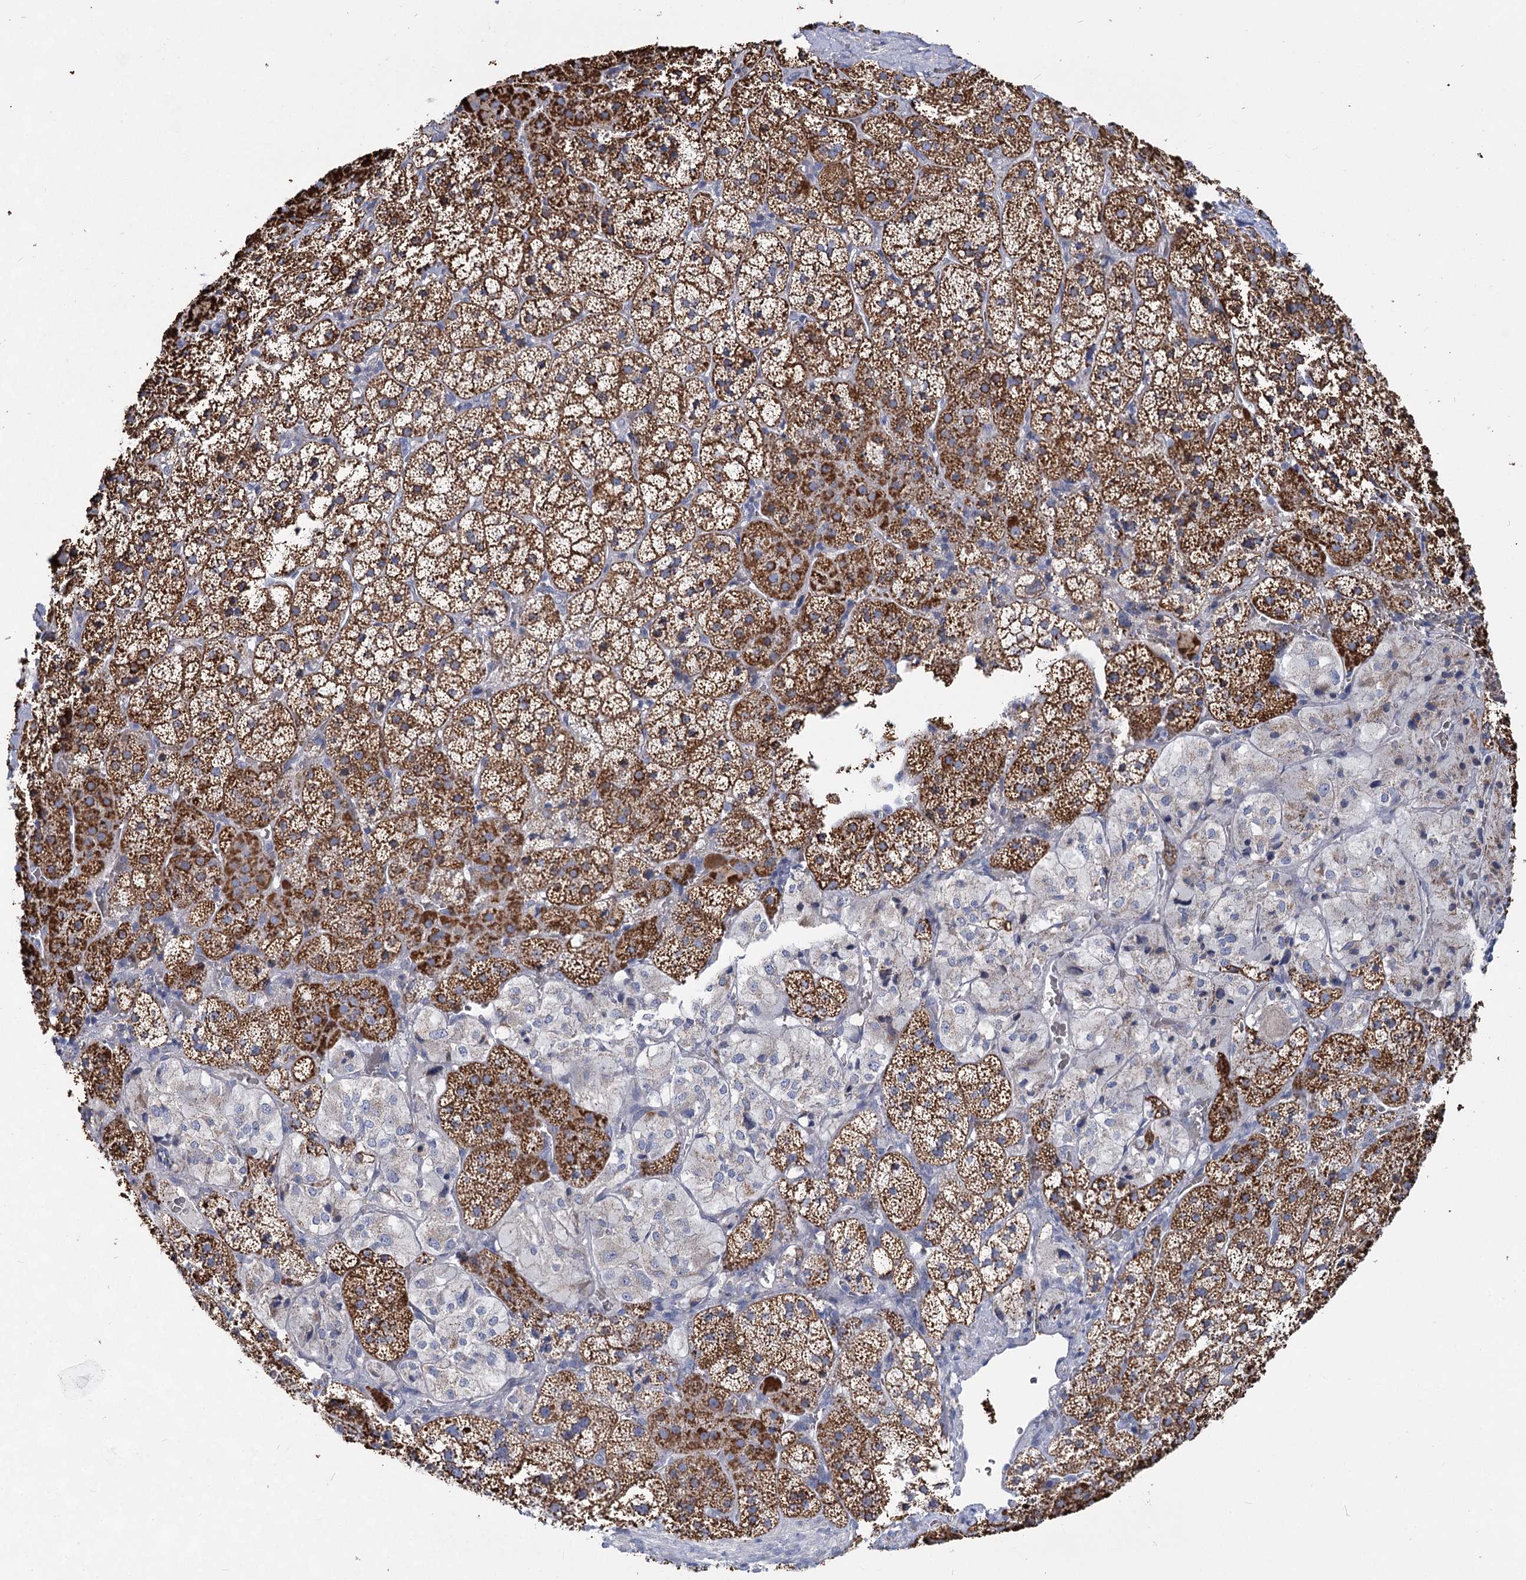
{"staining": {"intensity": "strong", "quantity": ">75%", "location": "cytoplasmic/membranous"}, "tissue": "adrenal gland", "cell_type": "Glandular cells", "image_type": "normal", "snomed": [{"axis": "morphology", "description": "Normal tissue, NOS"}, {"axis": "topography", "description": "Adrenal gland"}], "caption": "Adrenal gland stained with DAB (3,3'-diaminobenzidine) immunohistochemistry (IHC) displays high levels of strong cytoplasmic/membranous expression in approximately >75% of glandular cells.", "gene": "CCDC73", "patient": {"sex": "female", "age": 44}}